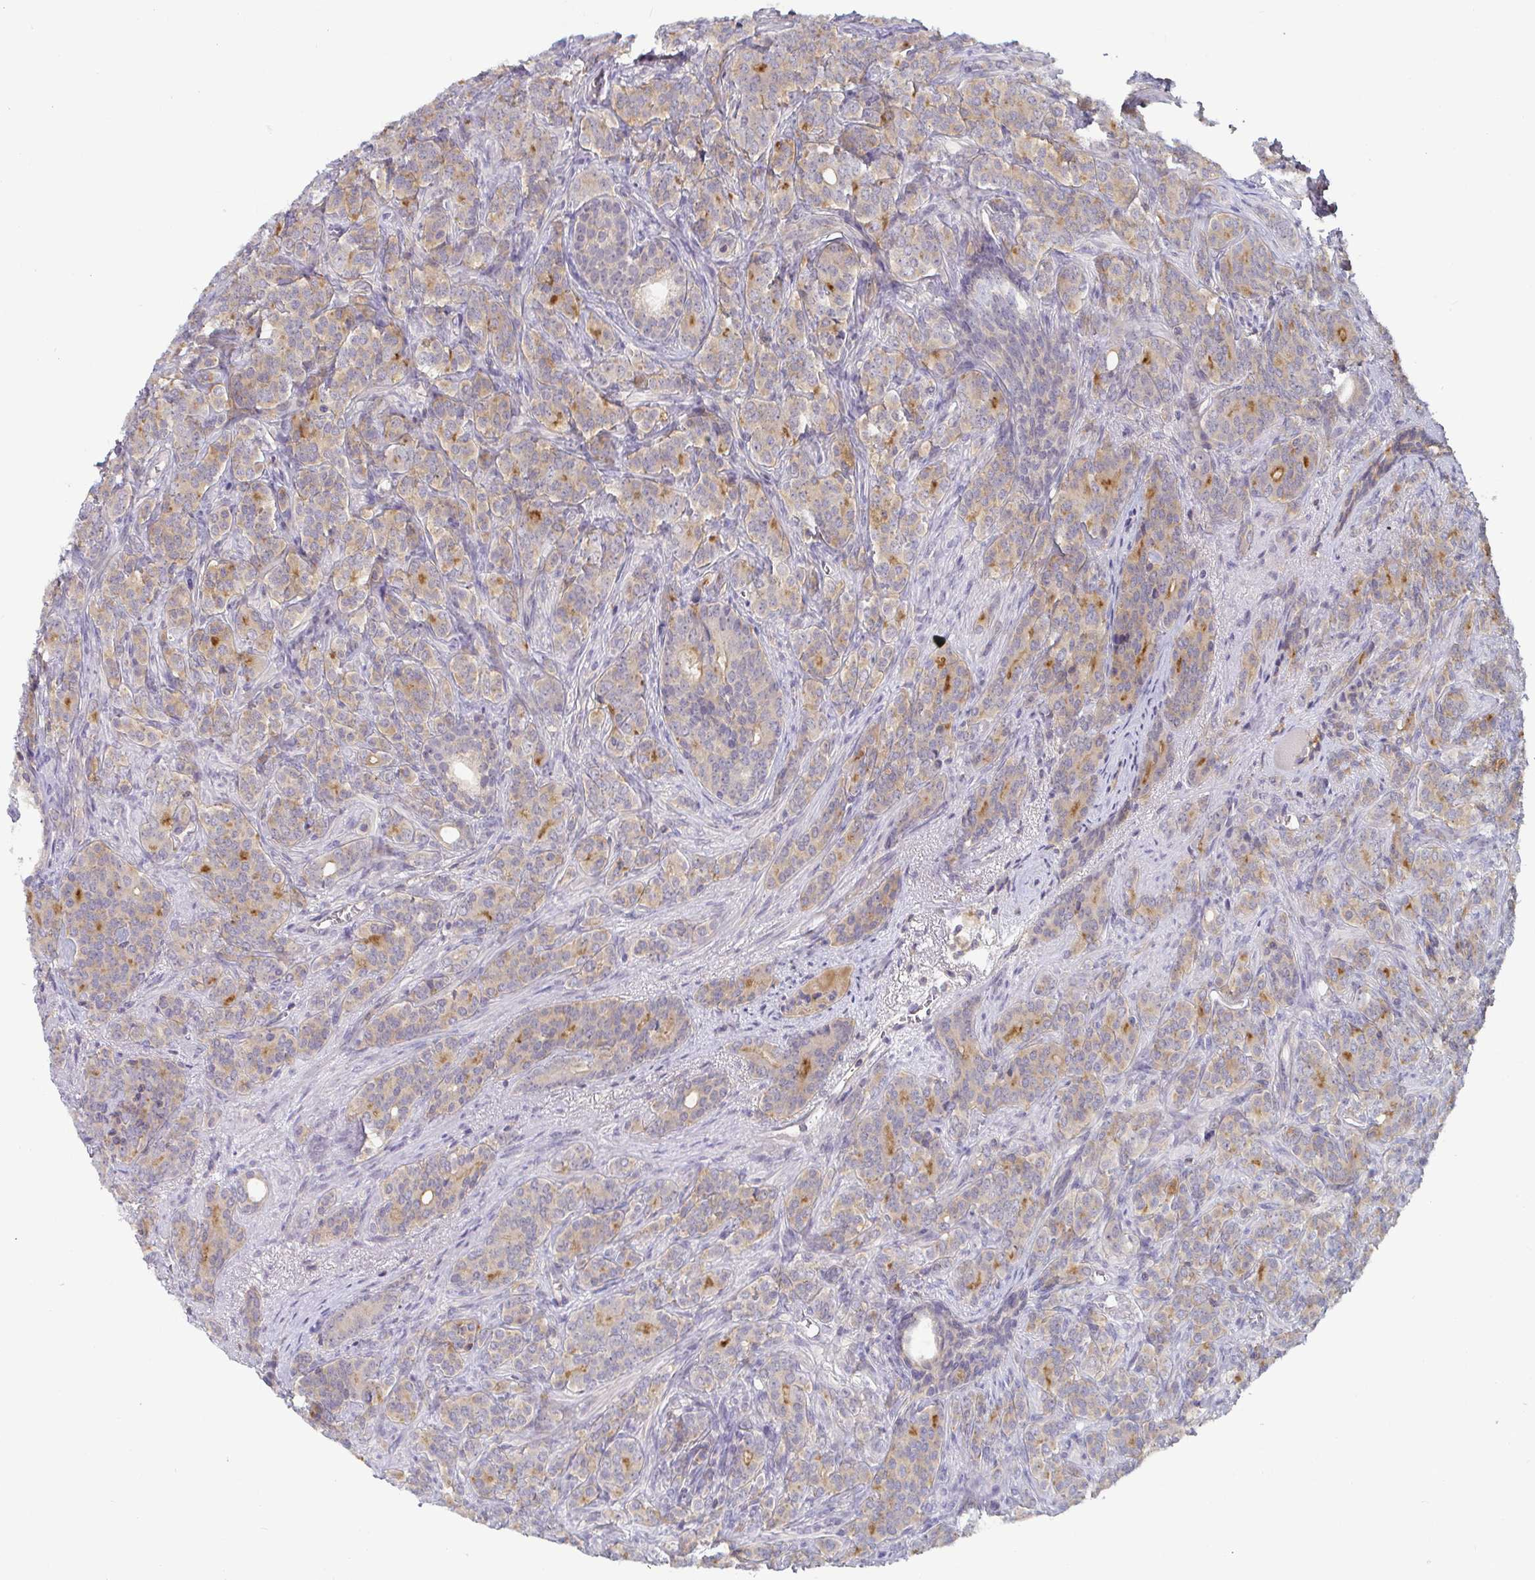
{"staining": {"intensity": "negative", "quantity": "none", "location": "none"}, "tissue": "prostate cancer", "cell_type": "Tumor cells", "image_type": "cancer", "snomed": [{"axis": "morphology", "description": "Adenocarcinoma, High grade"}, {"axis": "topography", "description": "Prostate"}], "caption": "Immunohistochemistry (IHC) image of human high-grade adenocarcinoma (prostate) stained for a protein (brown), which reveals no staining in tumor cells. (DAB immunohistochemistry visualized using brightfield microscopy, high magnification).", "gene": "CDH18", "patient": {"sex": "male", "age": 84}}